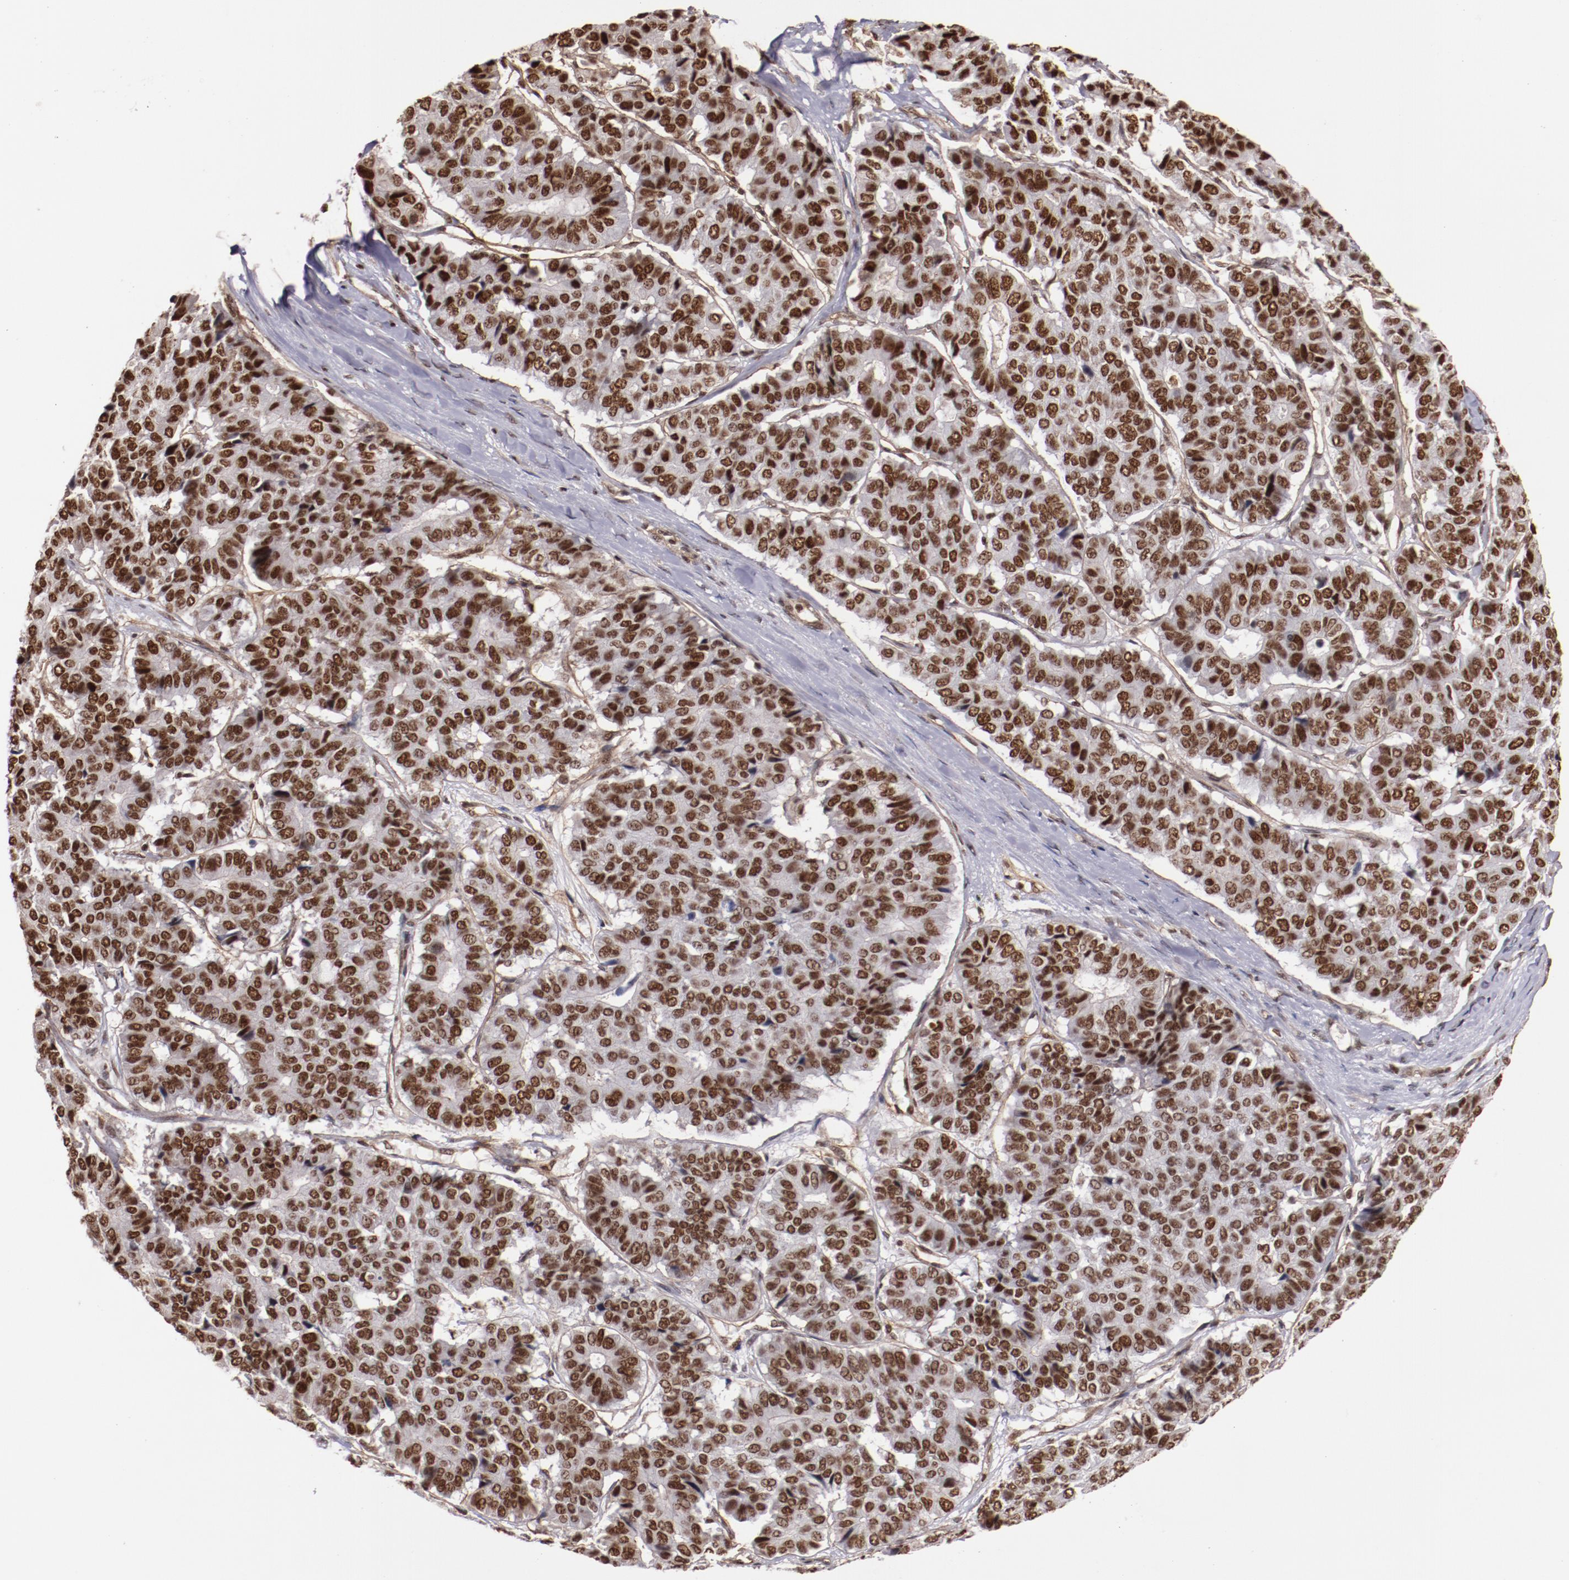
{"staining": {"intensity": "moderate", "quantity": ">75%", "location": "nuclear"}, "tissue": "pancreatic cancer", "cell_type": "Tumor cells", "image_type": "cancer", "snomed": [{"axis": "morphology", "description": "Adenocarcinoma, NOS"}, {"axis": "topography", "description": "Pancreas"}], "caption": "Approximately >75% of tumor cells in human adenocarcinoma (pancreatic) show moderate nuclear protein positivity as visualized by brown immunohistochemical staining.", "gene": "STAG2", "patient": {"sex": "male", "age": 50}}